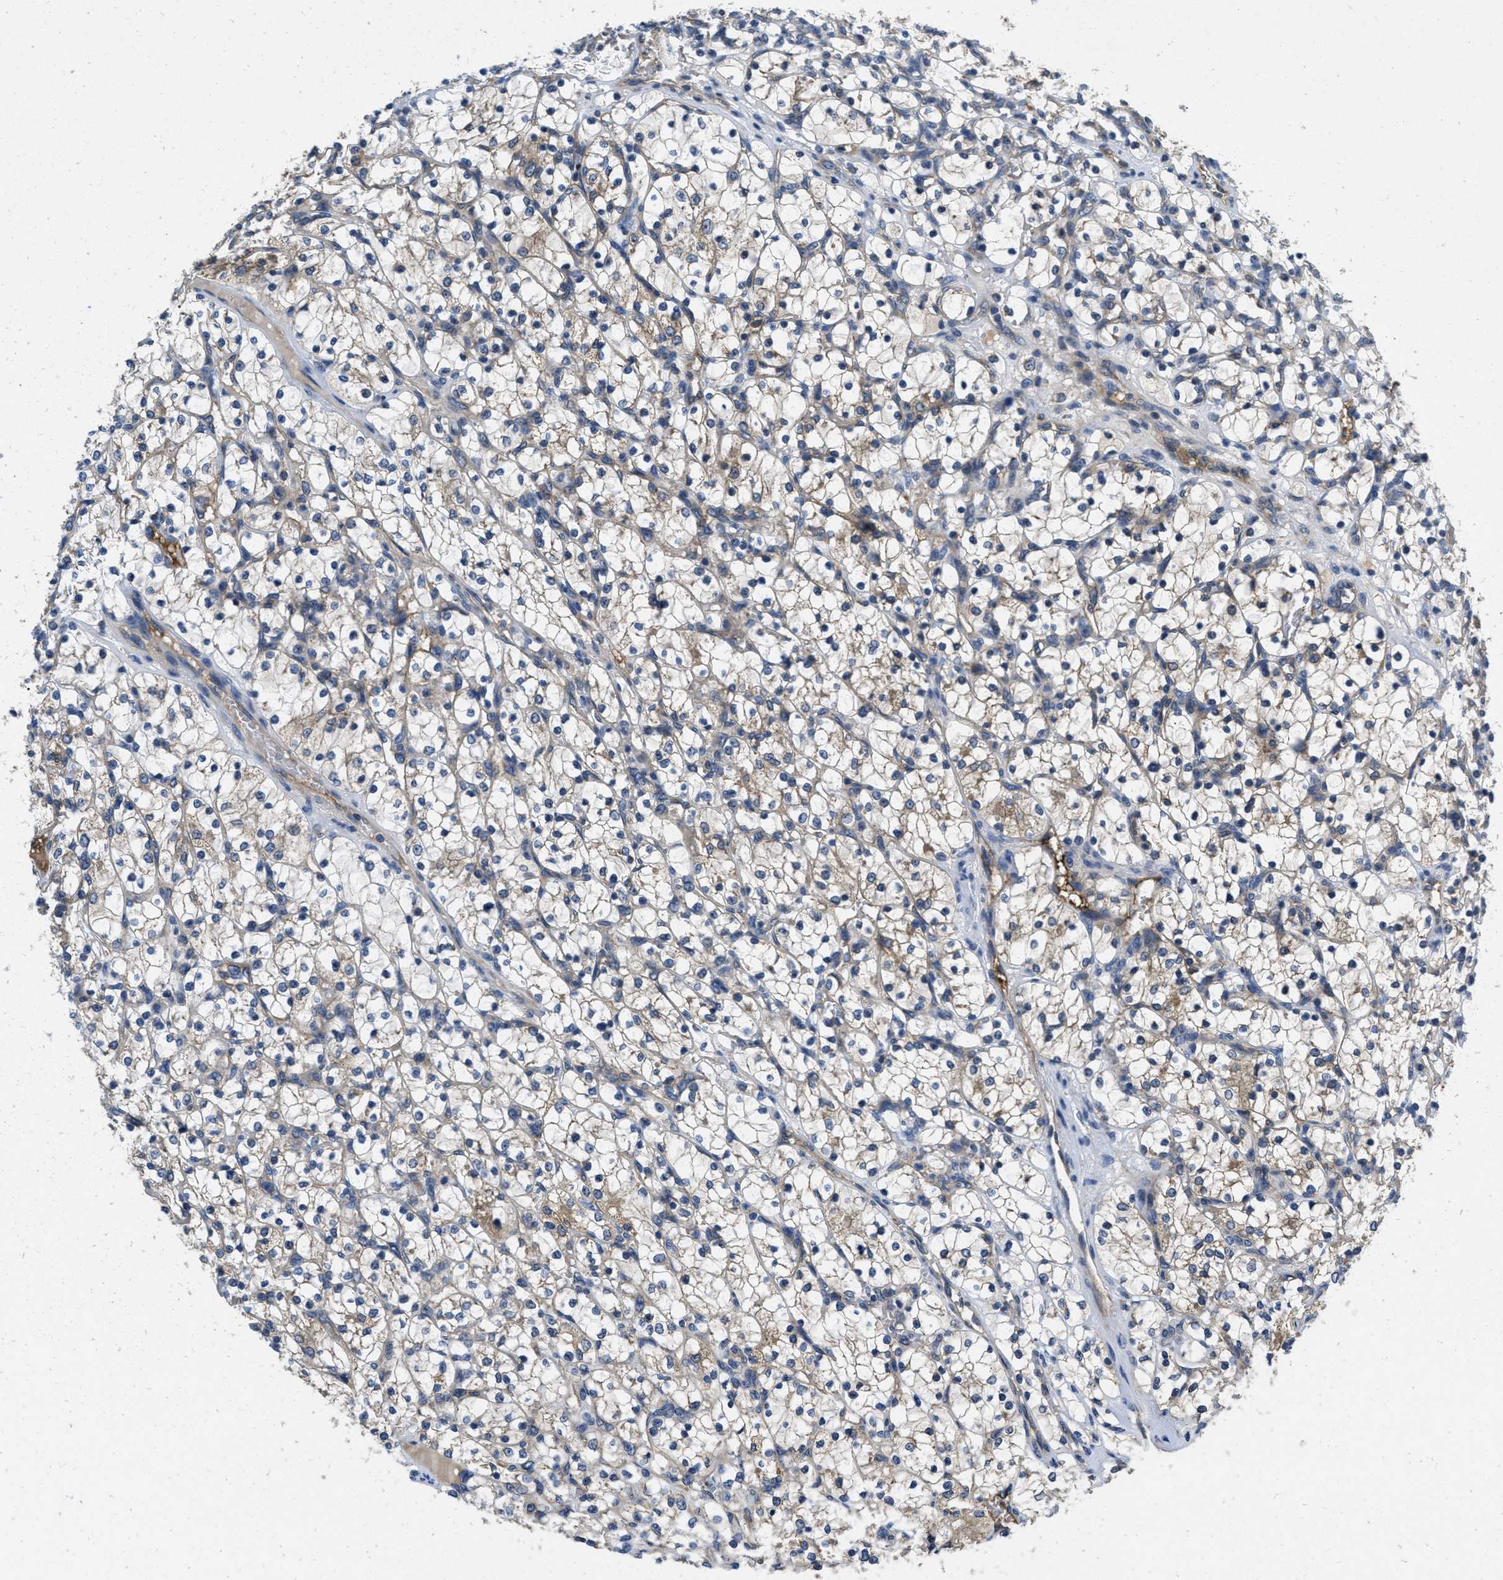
{"staining": {"intensity": "weak", "quantity": "25%-75%", "location": "cytoplasmic/membranous"}, "tissue": "renal cancer", "cell_type": "Tumor cells", "image_type": "cancer", "snomed": [{"axis": "morphology", "description": "Adenocarcinoma, NOS"}, {"axis": "topography", "description": "Kidney"}], "caption": "Brown immunohistochemical staining in renal cancer exhibits weak cytoplasmic/membranous positivity in about 25%-75% of tumor cells.", "gene": "GALK1", "patient": {"sex": "female", "age": 69}}